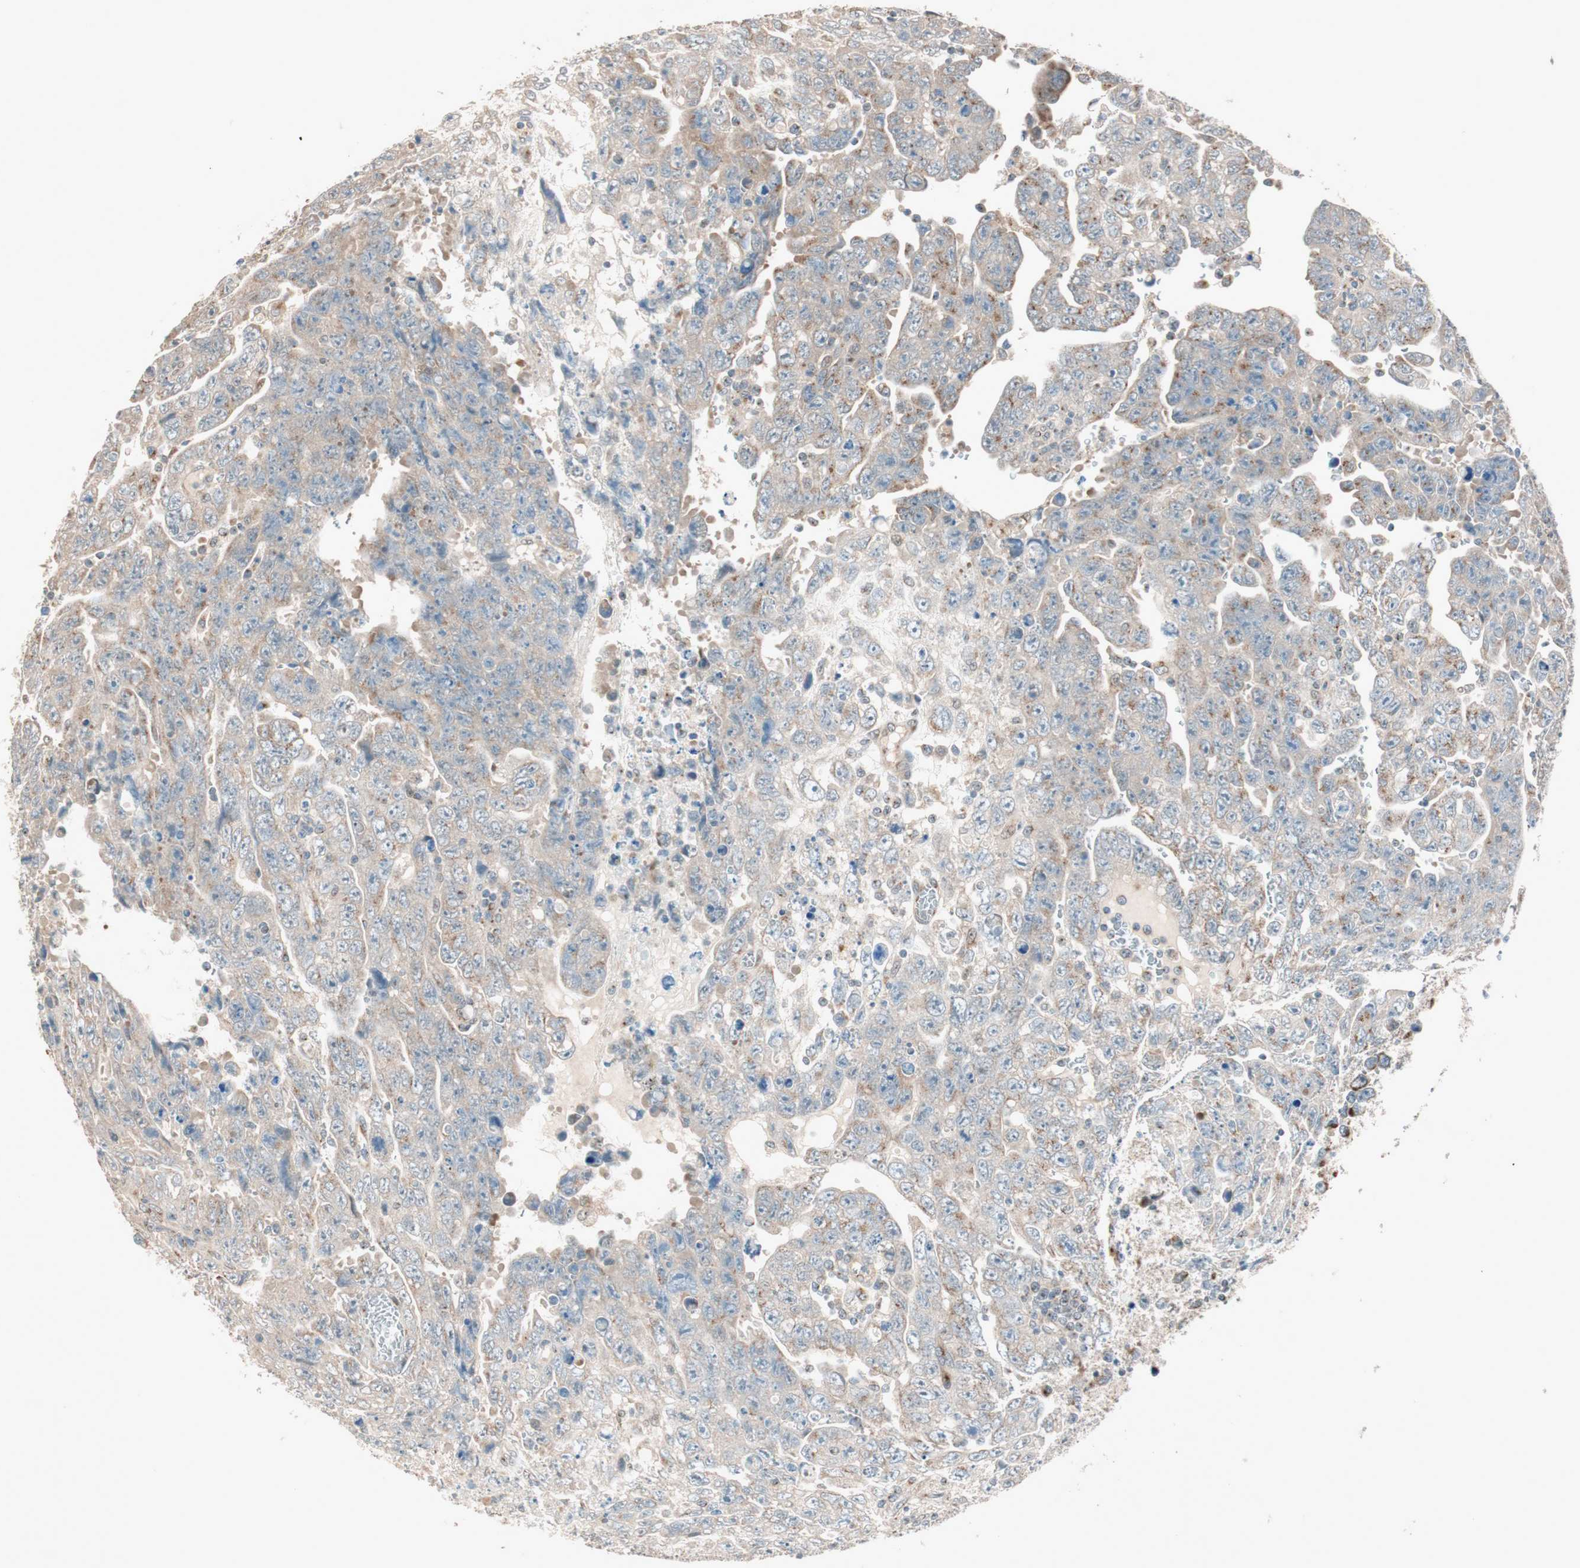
{"staining": {"intensity": "weak", "quantity": "25%-75%", "location": "cytoplasmic/membranous"}, "tissue": "testis cancer", "cell_type": "Tumor cells", "image_type": "cancer", "snomed": [{"axis": "morphology", "description": "Carcinoma, Embryonal, NOS"}, {"axis": "topography", "description": "Testis"}], "caption": "Immunohistochemistry (IHC) image of testis cancer (embryonal carcinoma) stained for a protein (brown), which exhibits low levels of weak cytoplasmic/membranous expression in about 25%-75% of tumor cells.", "gene": "SEC16A", "patient": {"sex": "male", "age": 28}}